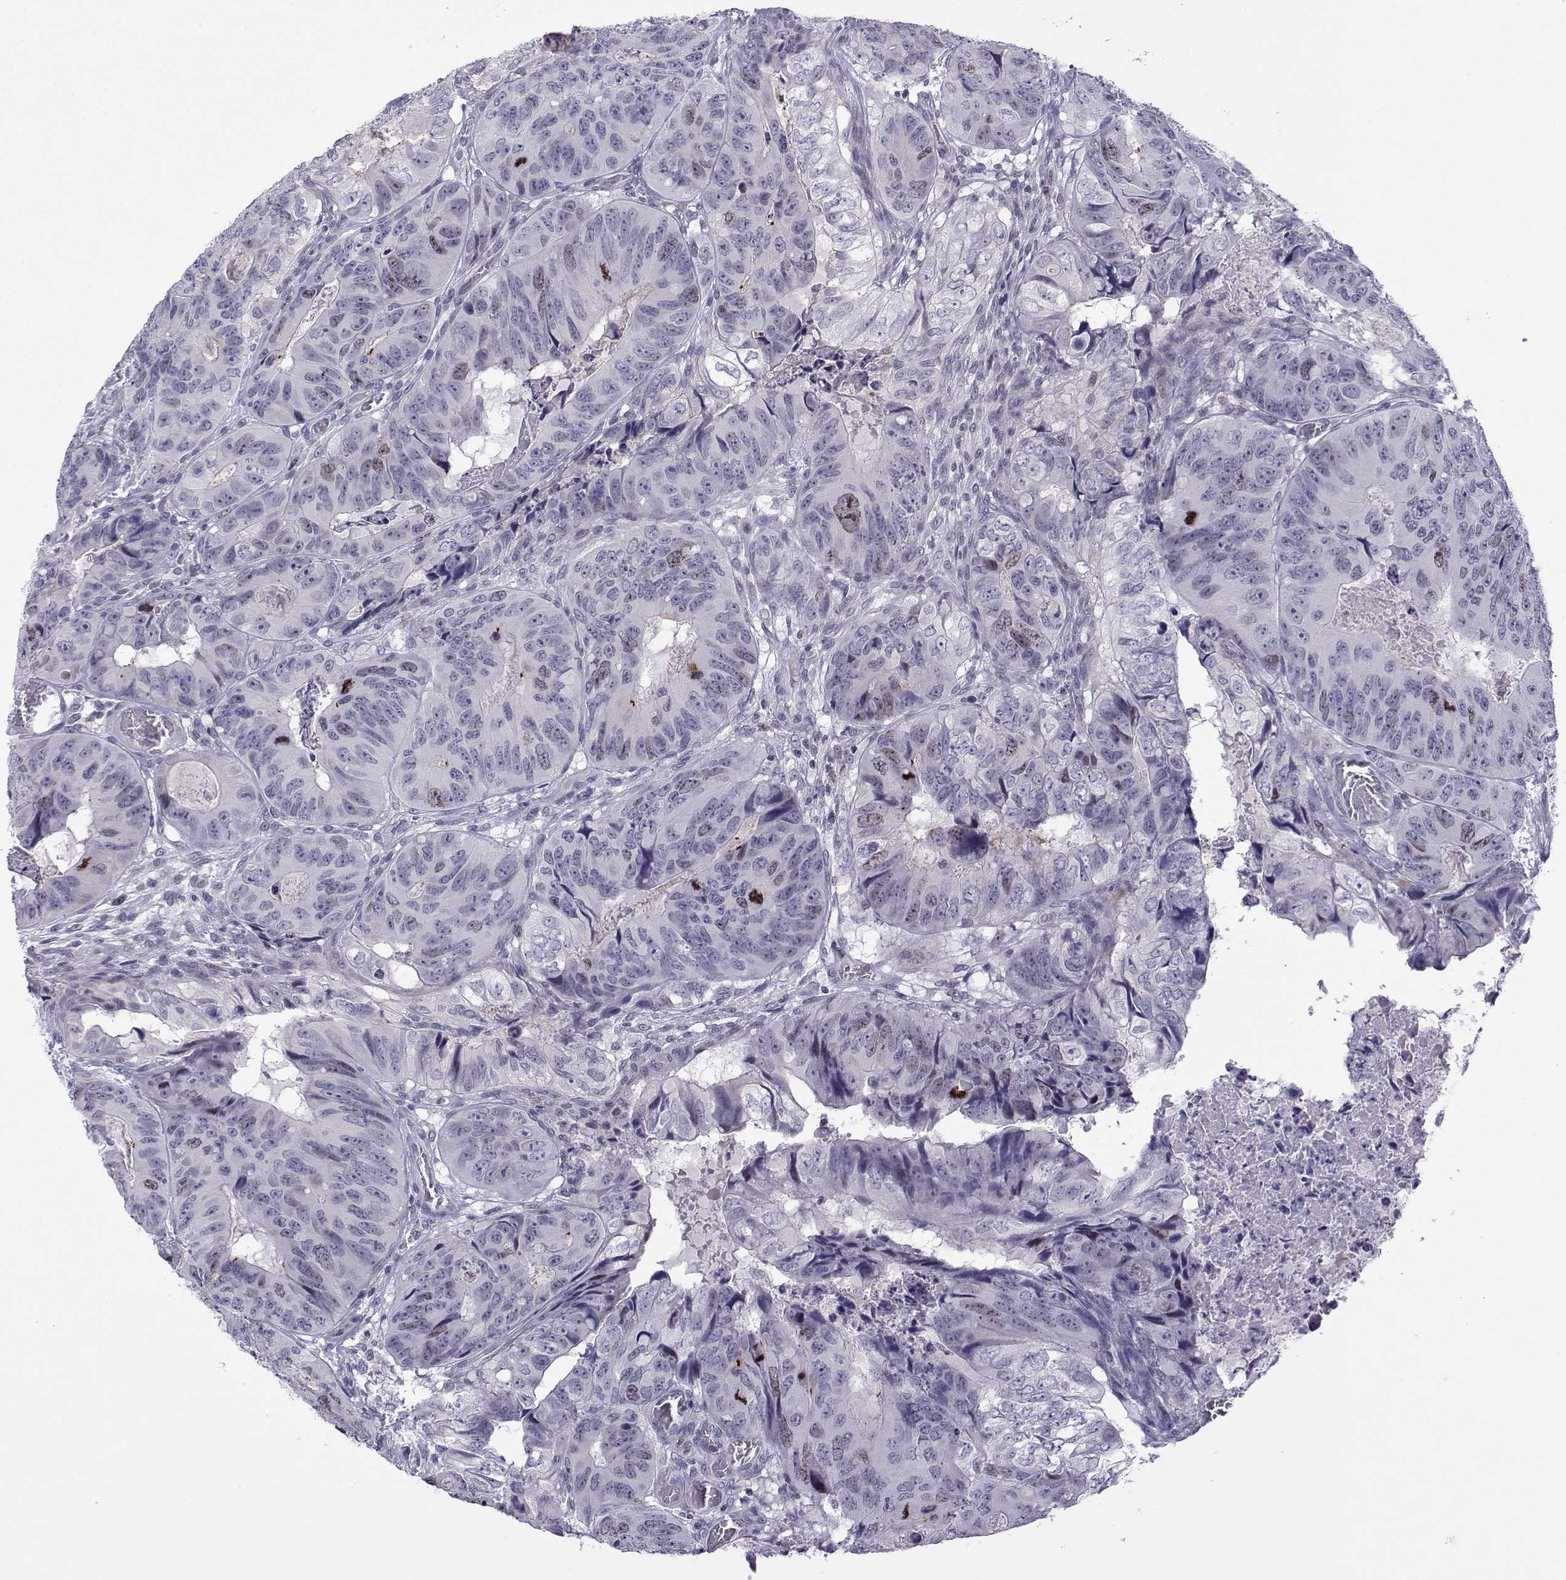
{"staining": {"intensity": "moderate", "quantity": "<25%", "location": "nuclear"}, "tissue": "colorectal cancer", "cell_type": "Tumor cells", "image_type": "cancer", "snomed": [{"axis": "morphology", "description": "Adenocarcinoma, NOS"}, {"axis": "topography", "description": "Colon"}], "caption": "A brown stain labels moderate nuclear staining of a protein in colorectal cancer (adenocarcinoma) tumor cells.", "gene": "INCENP", "patient": {"sex": "male", "age": 79}}